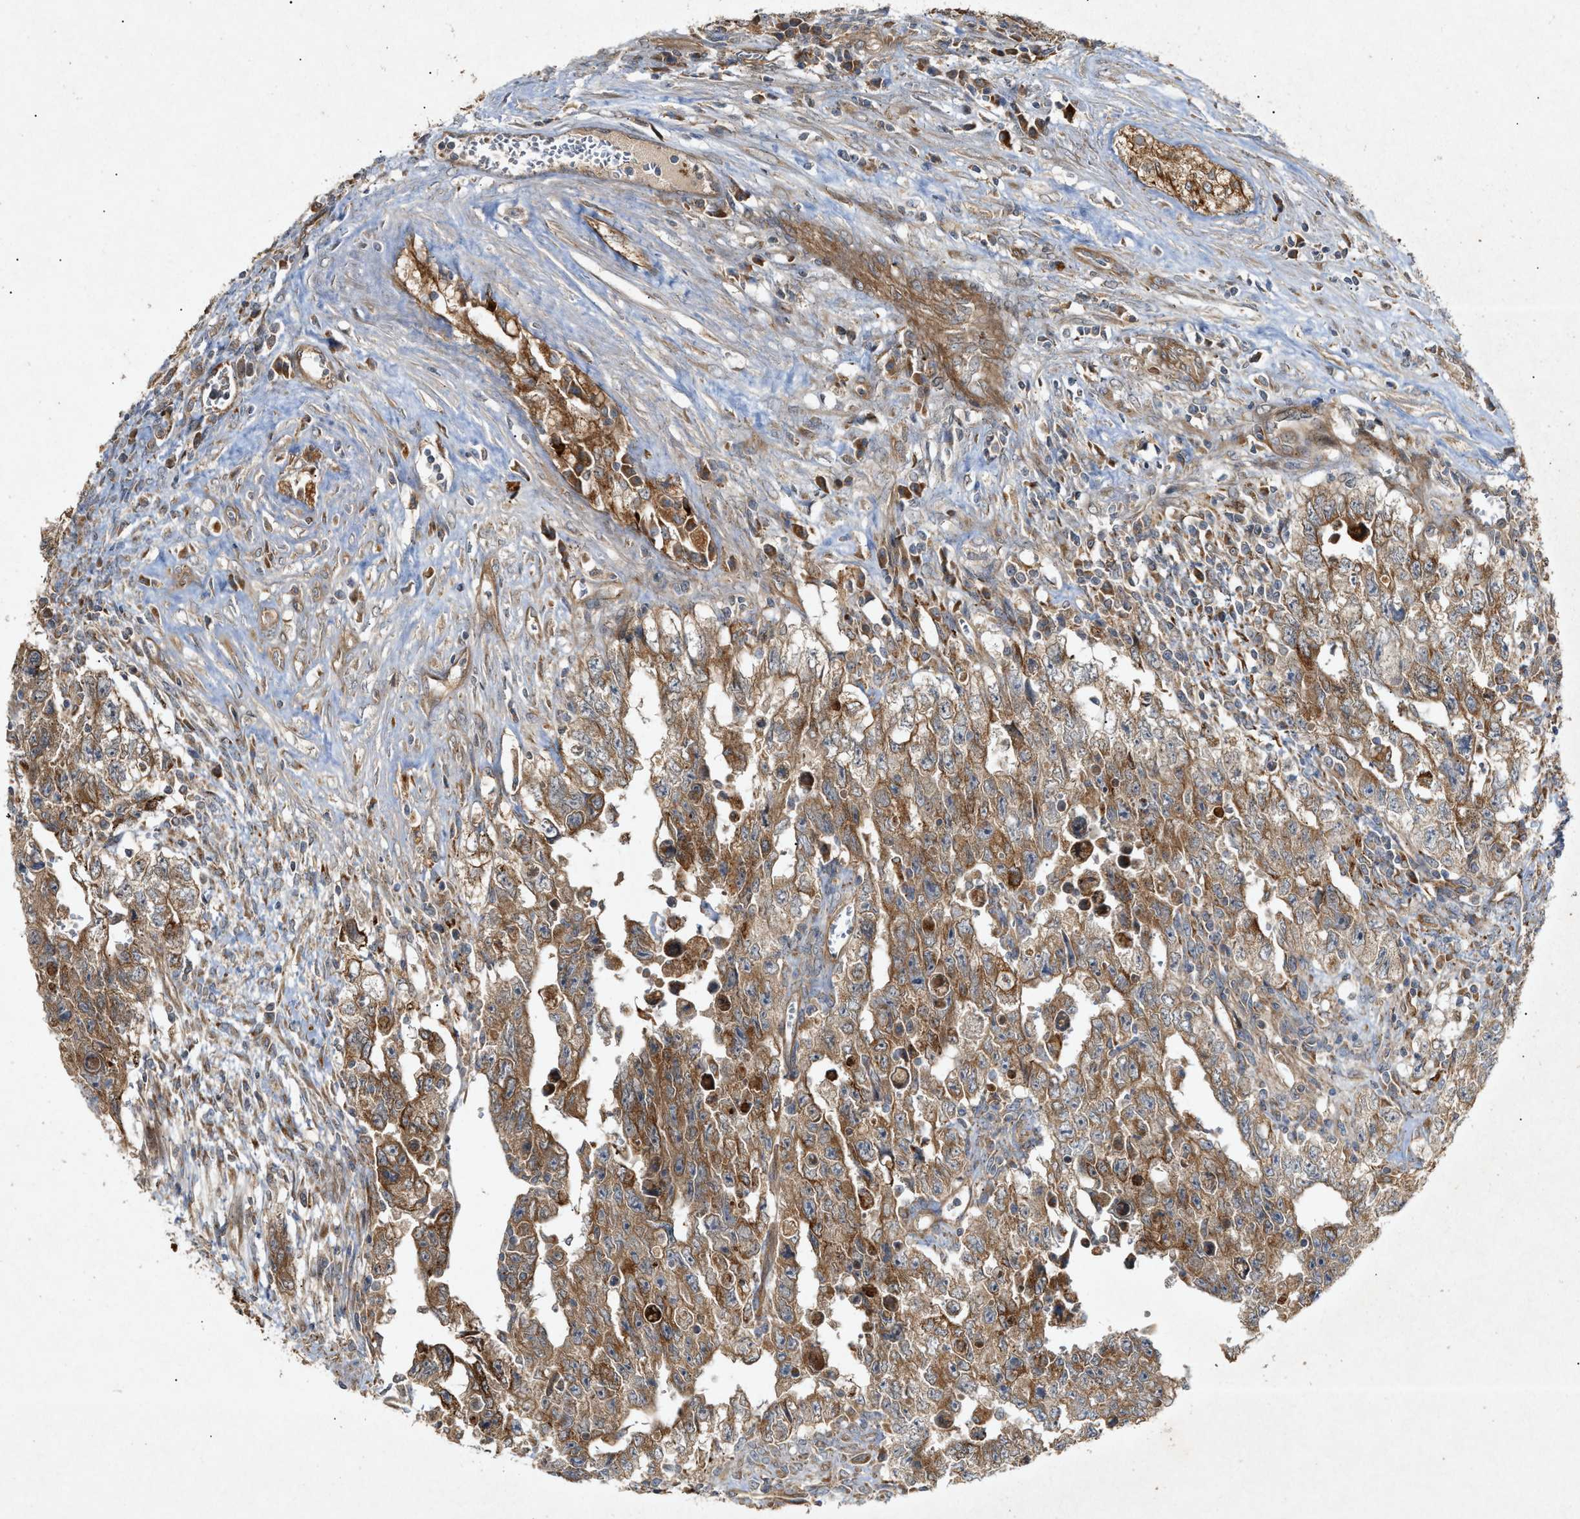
{"staining": {"intensity": "moderate", "quantity": ">75%", "location": "cytoplasmic/membranous"}, "tissue": "testis cancer", "cell_type": "Tumor cells", "image_type": "cancer", "snomed": [{"axis": "morphology", "description": "Carcinoma, Embryonal, NOS"}, {"axis": "topography", "description": "Testis"}], "caption": "Testis cancer (embryonal carcinoma) was stained to show a protein in brown. There is medium levels of moderate cytoplasmic/membranous staining in approximately >75% of tumor cells.", "gene": "MTCH1", "patient": {"sex": "male", "age": 28}}